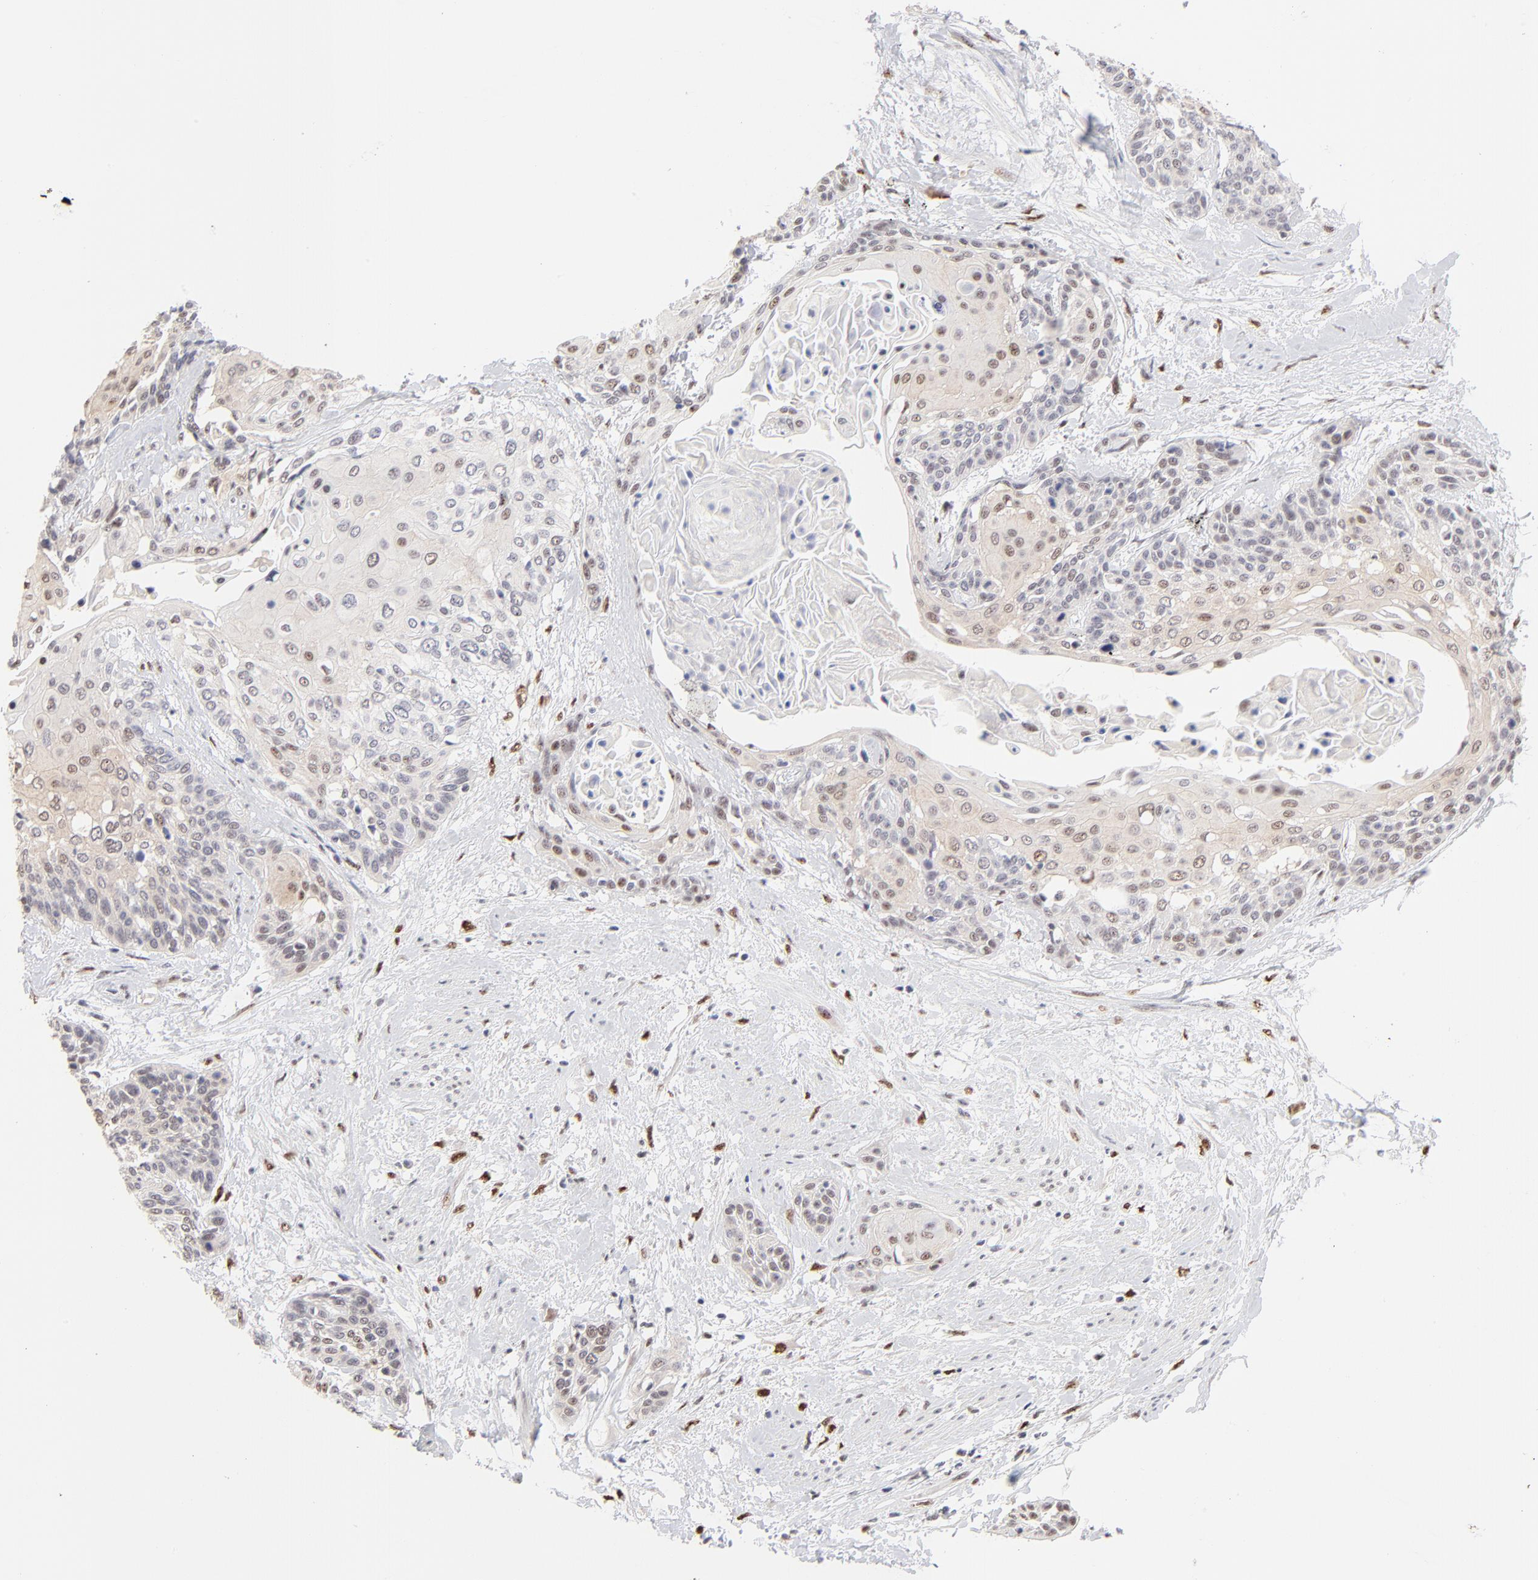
{"staining": {"intensity": "moderate", "quantity": "25%-75%", "location": "nuclear"}, "tissue": "cervical cancer", "cell_type": "Tumor cells", "image_type": "cancer", "snomed": [{"axis": "morphology", "description": "Squamous cell carcinoma, NOS"}, {"axis": "topography", "description": "Cervix"}], "caption": "This is a photomicrograph of IHC staining of cervical cancer (squamous cell carcinoma), which shows moderate staining in the nuclear of tumor cells.", "gene": "STAT3", "patient": {"sex": "female", "age": 57}}